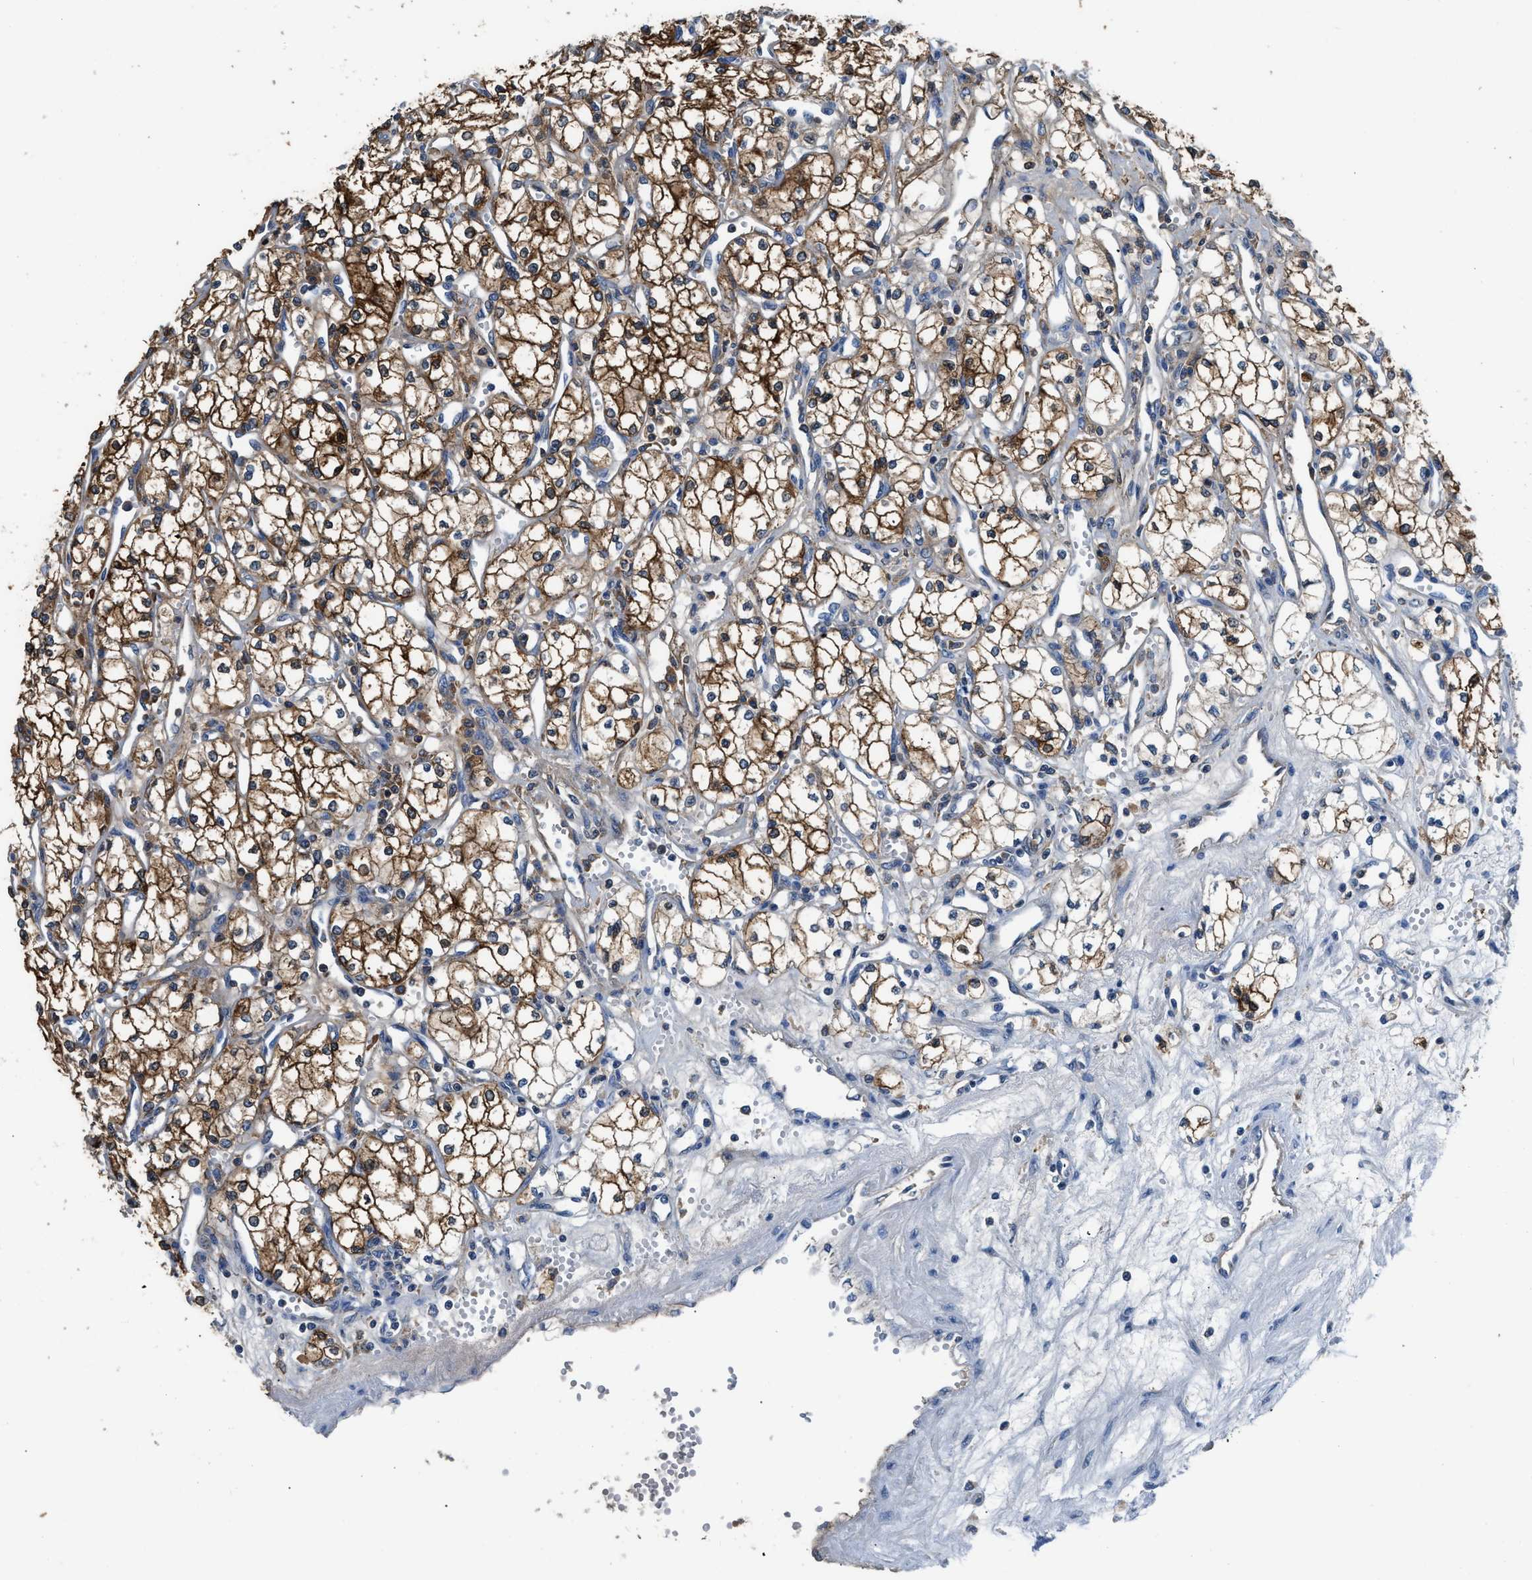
{"staining": {"intensity": "strong", "quantity": ">75%", "location": "cytoplasmic/membranous"}, "tissue": "renal cancer", "cell_type": "Tumor cells", "image_type": "cancer", "snomed": [{"axis": "morphology", "description": "Adenocarcinoma, NOS"}, {"axis": "topography", "description": "Kidney"}], "caption": "The photomicrograph exhibits staining of renal cancer, revealing strong cytoplasmic/membranous protein staining (brown color) within tumor cells.", "gene": "PKM", "patient": {"sex": "male", "age": 59}}